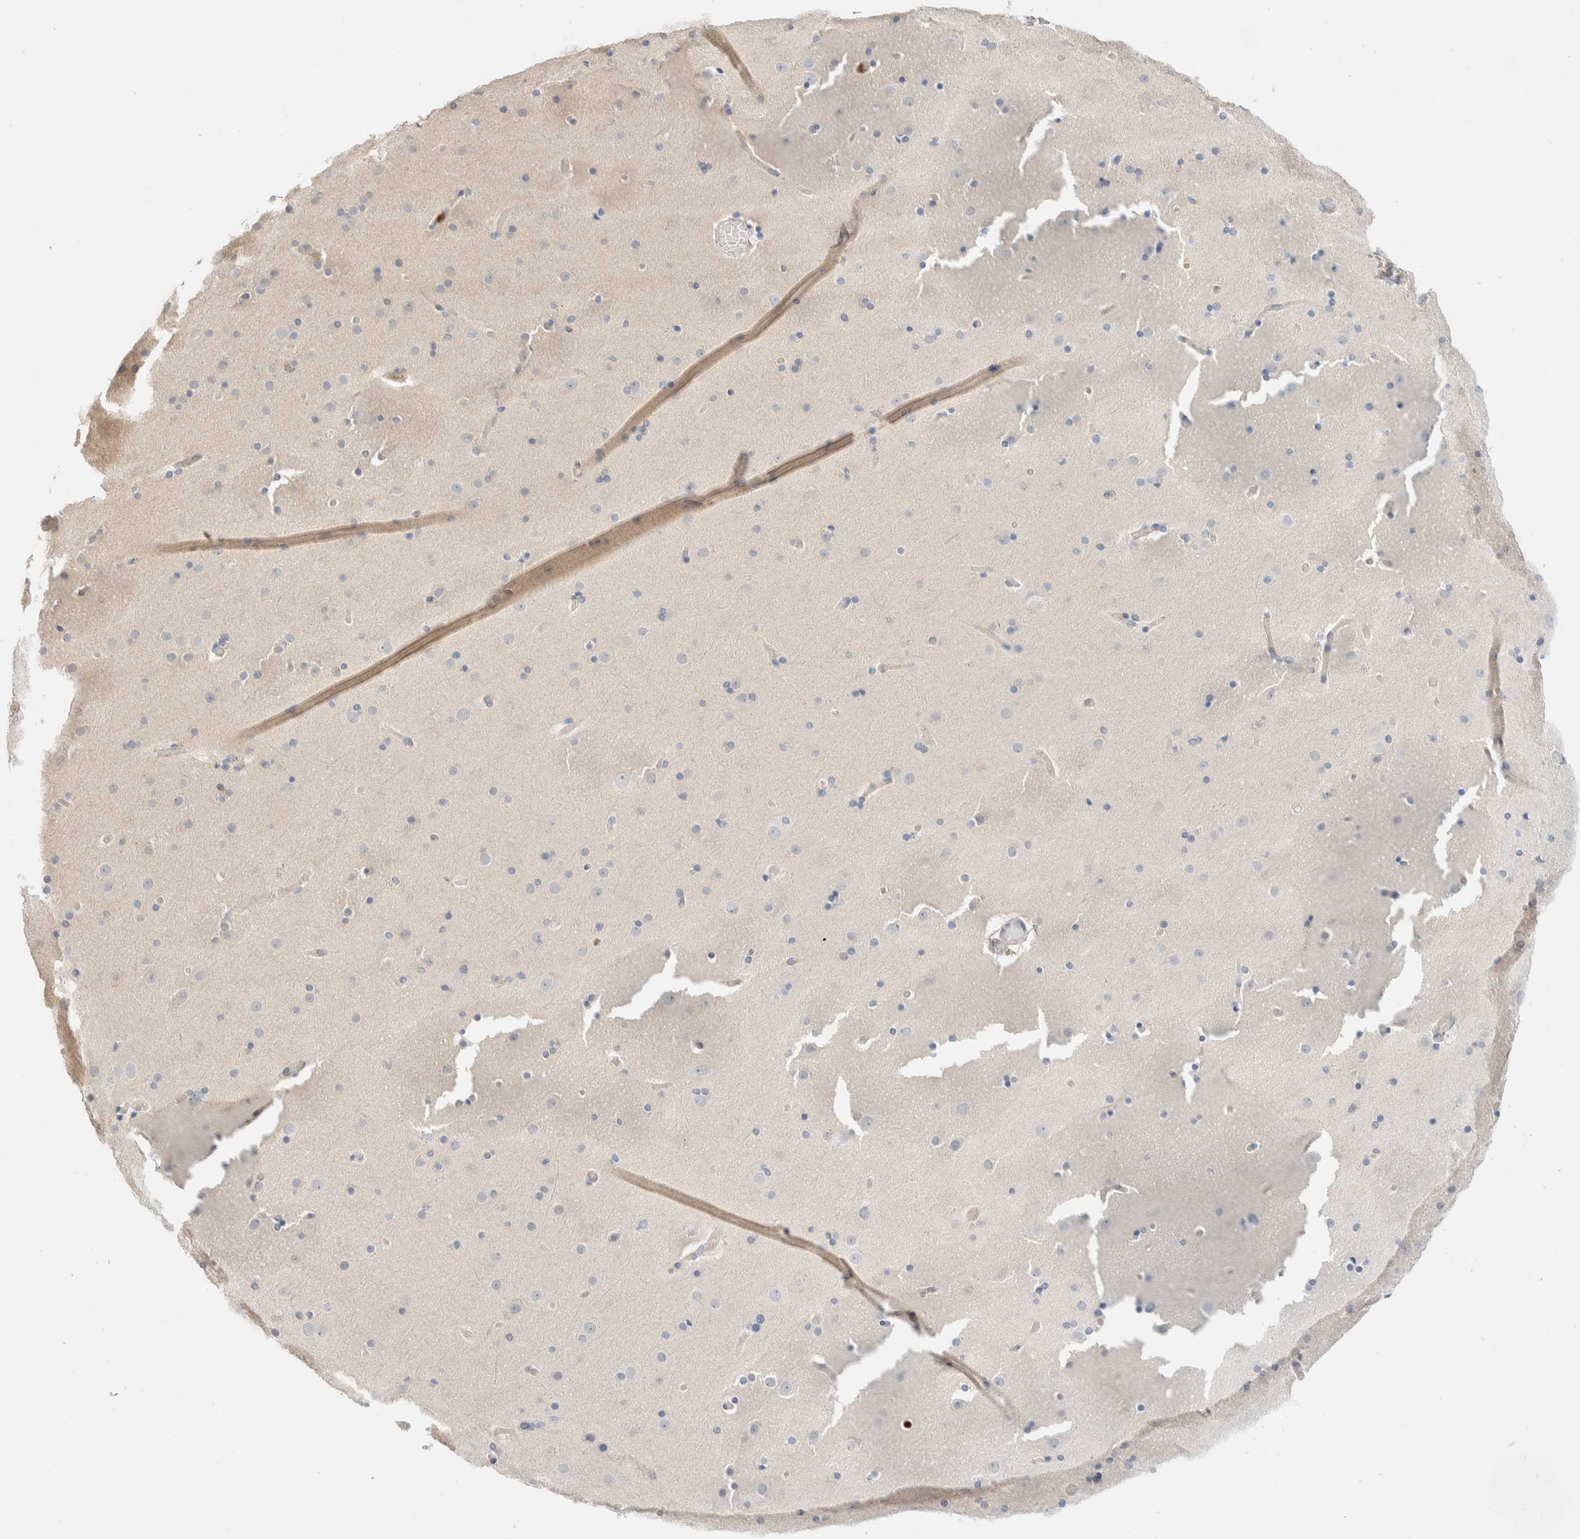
{"staining": {"intensity": "negative", "quantity": "none", "location": "none"}, "tissue": "cerebral cortex", "cell_type": "Endothelial cells", "image_type": "normal", "snomed": [{"axis": "morphology", "description": "Normal tissue, NOS"}, {"axis": "topography", "description": "Cerebral cortex"}], "caption": "Immunohistochemical staining of normal cerebral cortex exhibits no significant staining in endothelial cells. (Stains: DAB (3,3'-diaminobenzidine) IHC with hematoxylin counter stain, Microscopy: brightfield microscopy at high magnification).", "gene": "SETD4", "patient": {"sex": "male", "age": 57}}